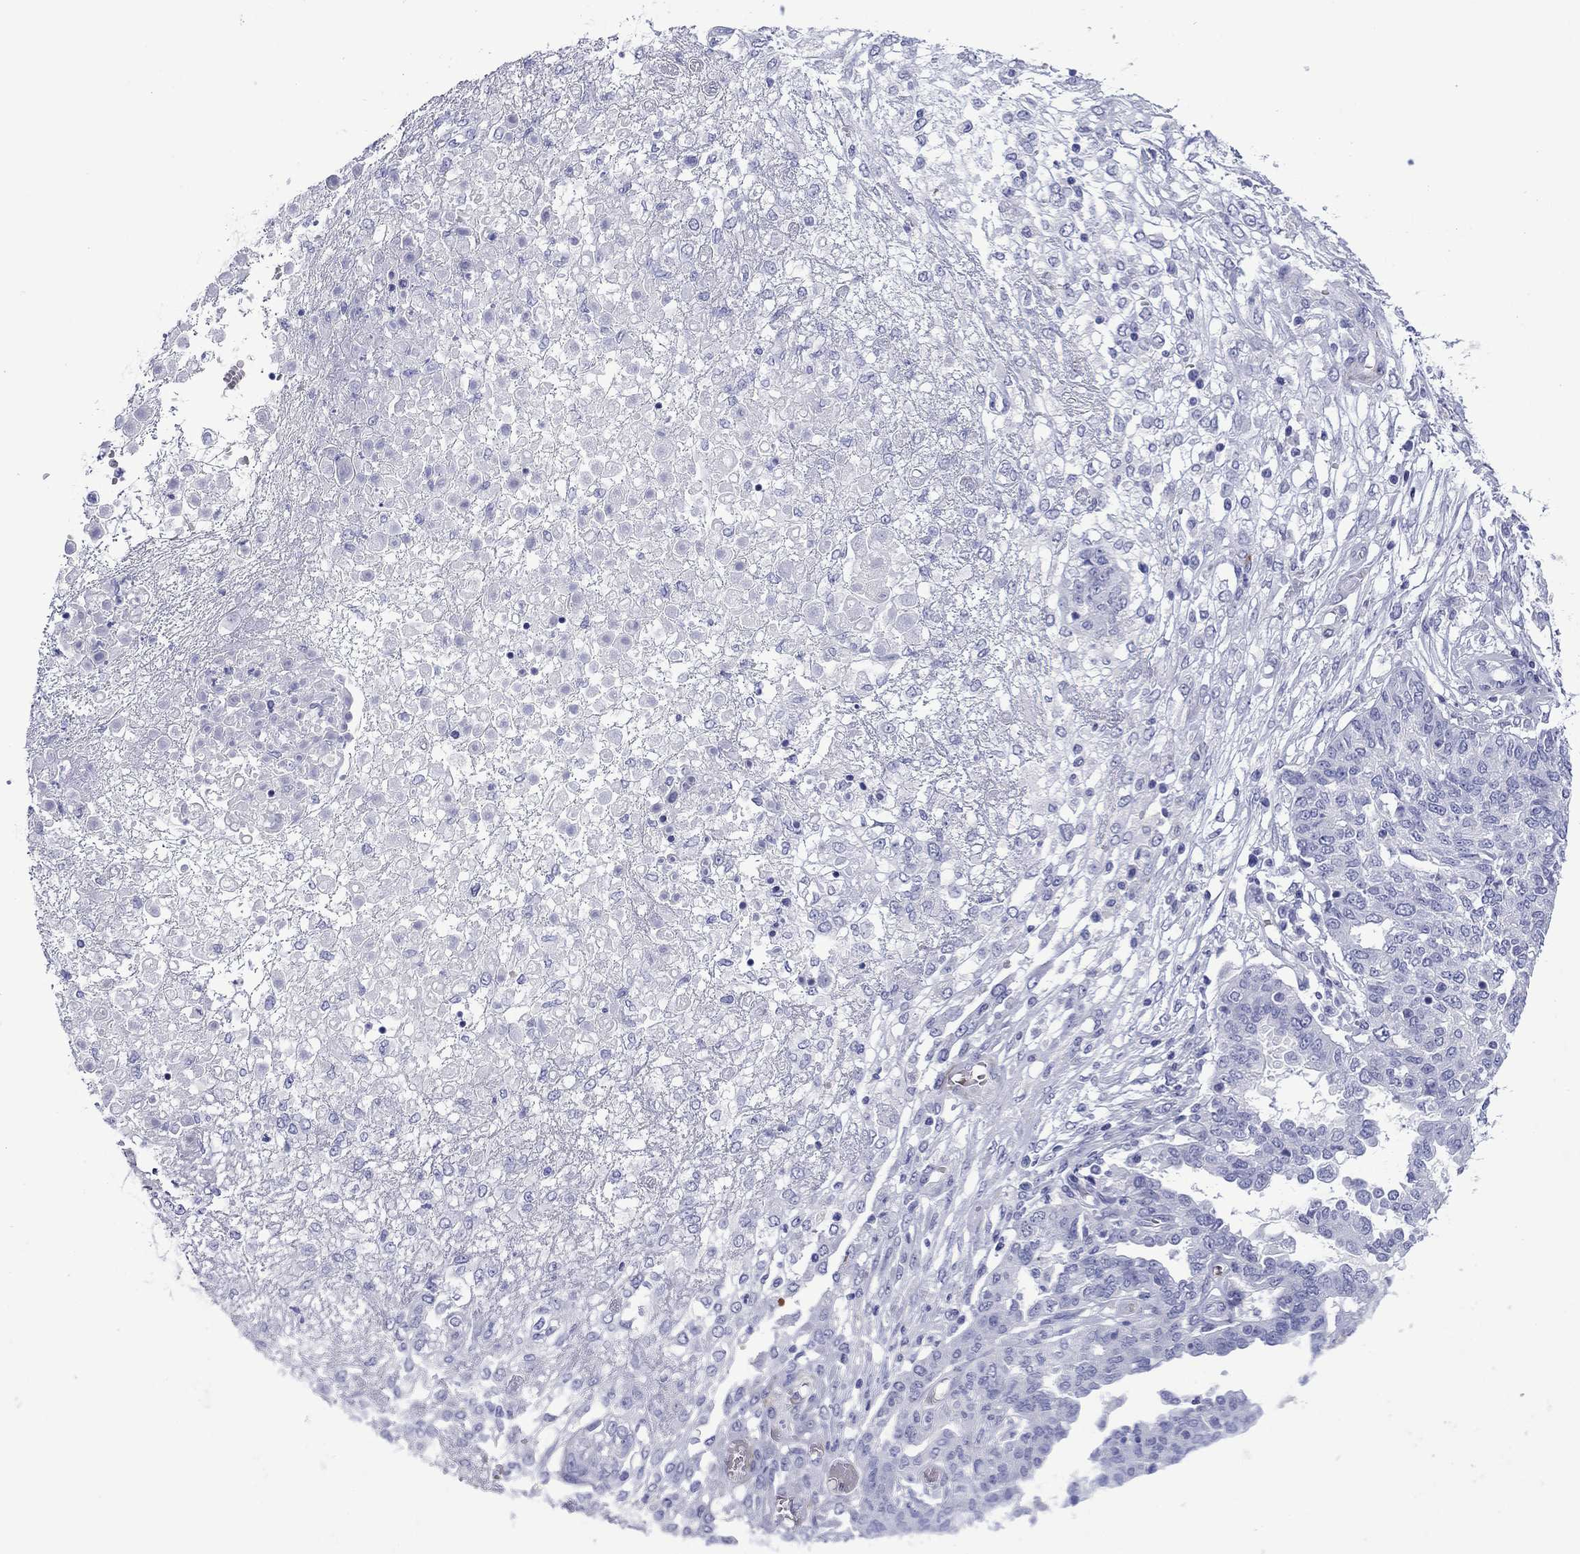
{"staining": {"intensity": "negative", "quantity": "none", "location": "none"}, "tissue": "ovarian cancer", "cell_type": "Tumor cells", "image_type": "cancer", "snomed": [{"axis": "morphology", "description": "Cystadenocarcinoma, serous, NOS"}, {"axis": "topography", "description": "Ovary"}], "caption": "Image shows no protein staining in tumor cells of ovarian cancer tissue.", "gene": "ROM1", "patient": {"sex": "female", "age": 67}}